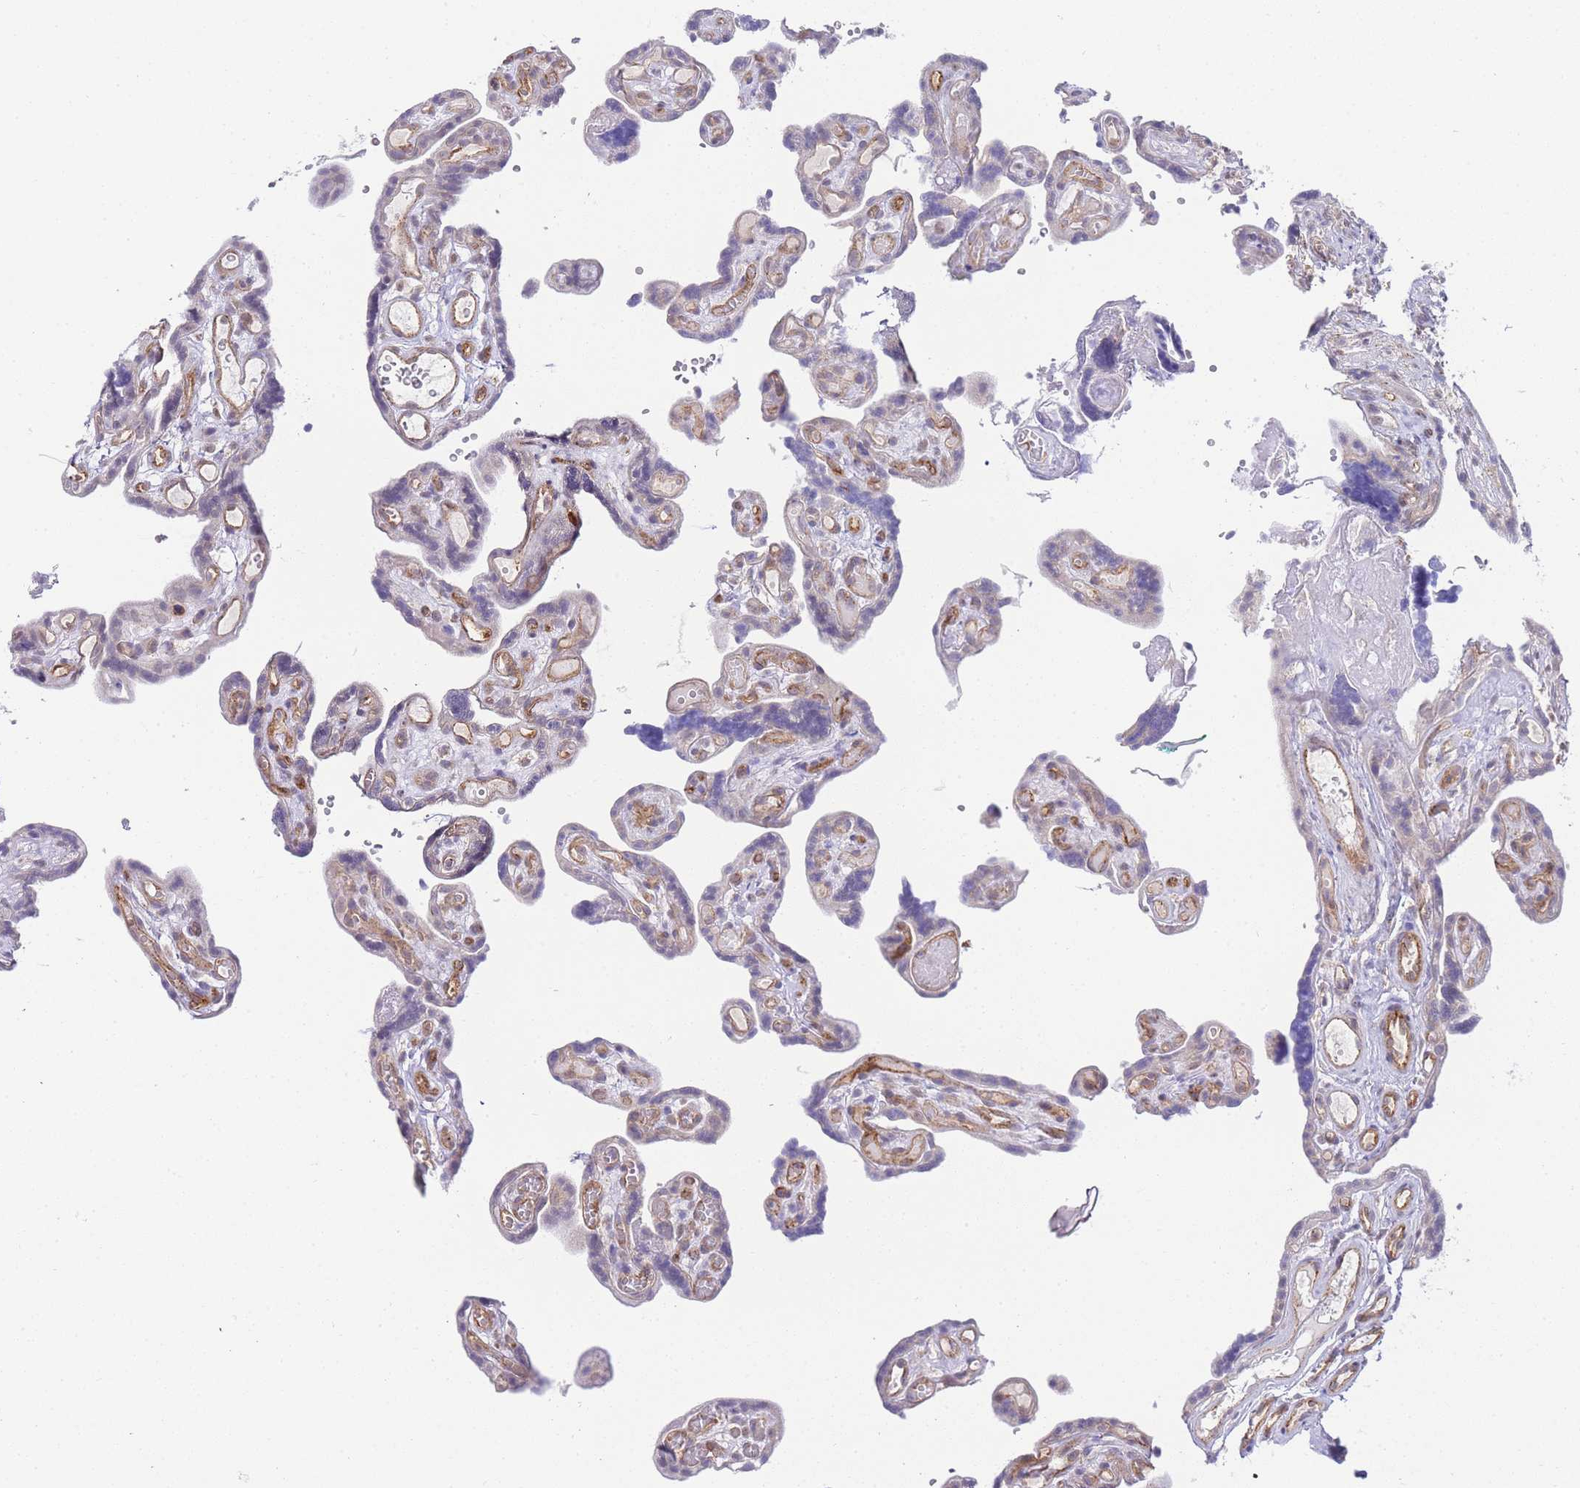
{"staining": {"intensity": "negative", "quantity": "none", "location": "none"}, "tissue": "placenta", "cell_type": "Decidual cells", "image_type": "normal", "snomed": [{"axis": "morphology", "description": "Normal tissue, NOS"}, {"axis": "topography", "description": "Placenta"}], "caption": "Placenta stained for a protein using immunohistochemistry (IHC) shows no expression decidual cells.", "gene": "PDCD7", "patient": {"sex": "female", "age": 30}}